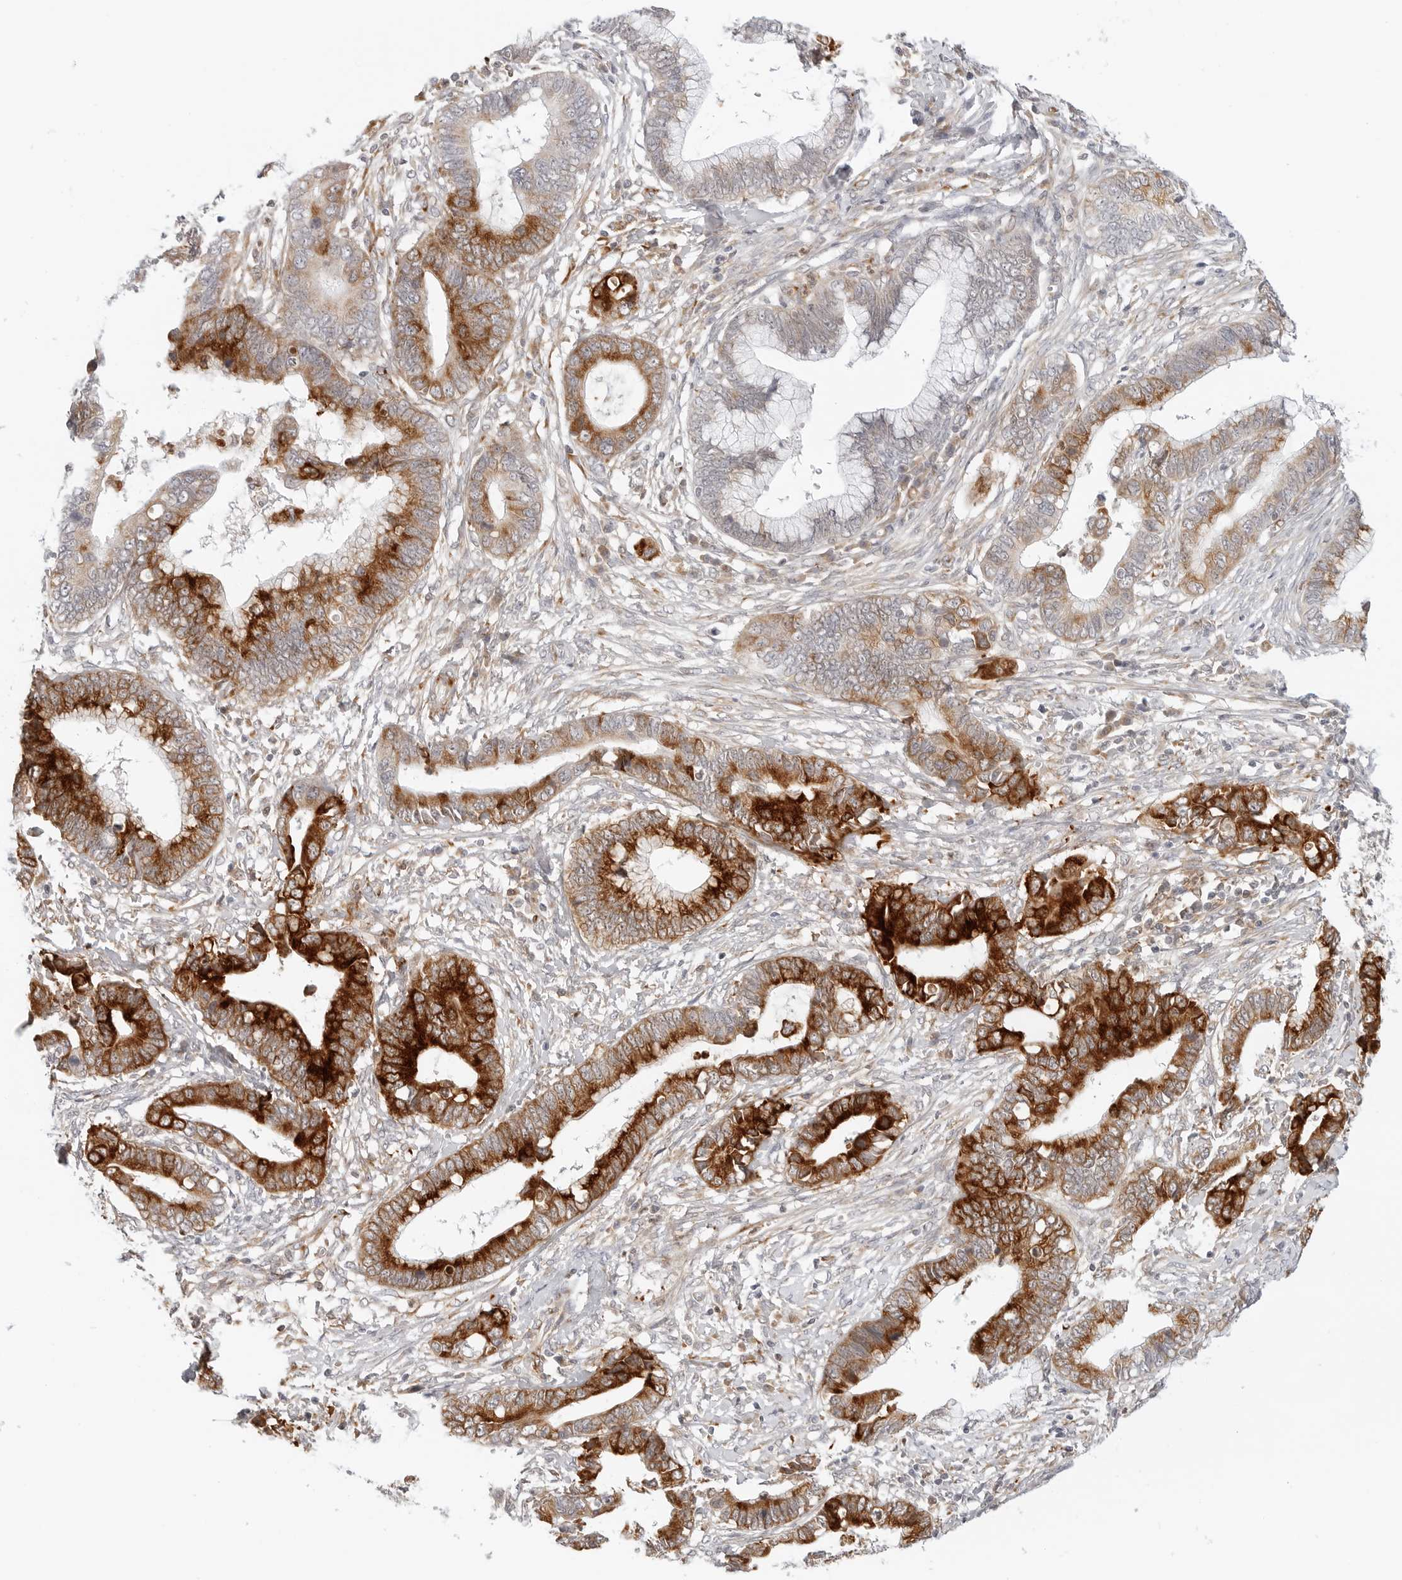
{"staining": {"intensity": "strong", "quantity": "25%-75%", "location": "cytoplasmic/membranous"}, "tissue": "cervical cancer", "cell_type": "Tumor cells", "image_type": "cancer", "snomed": [{"axis": "morphology", "description": "Adenocarcinoma, NOS"}, {"axis": "topography", "description": "Cervix"}], "caption": "This photomicrograph demonstrates immunohistochemistry (IHC) staining of human cervical cancer (adenocarcinoma), with high strong cytoplasmic/membranous expression in approximately 25%-75% of tumor cells.", "gene": "C1QTNF1", "patient": {"sex": "female", "age": 44}}